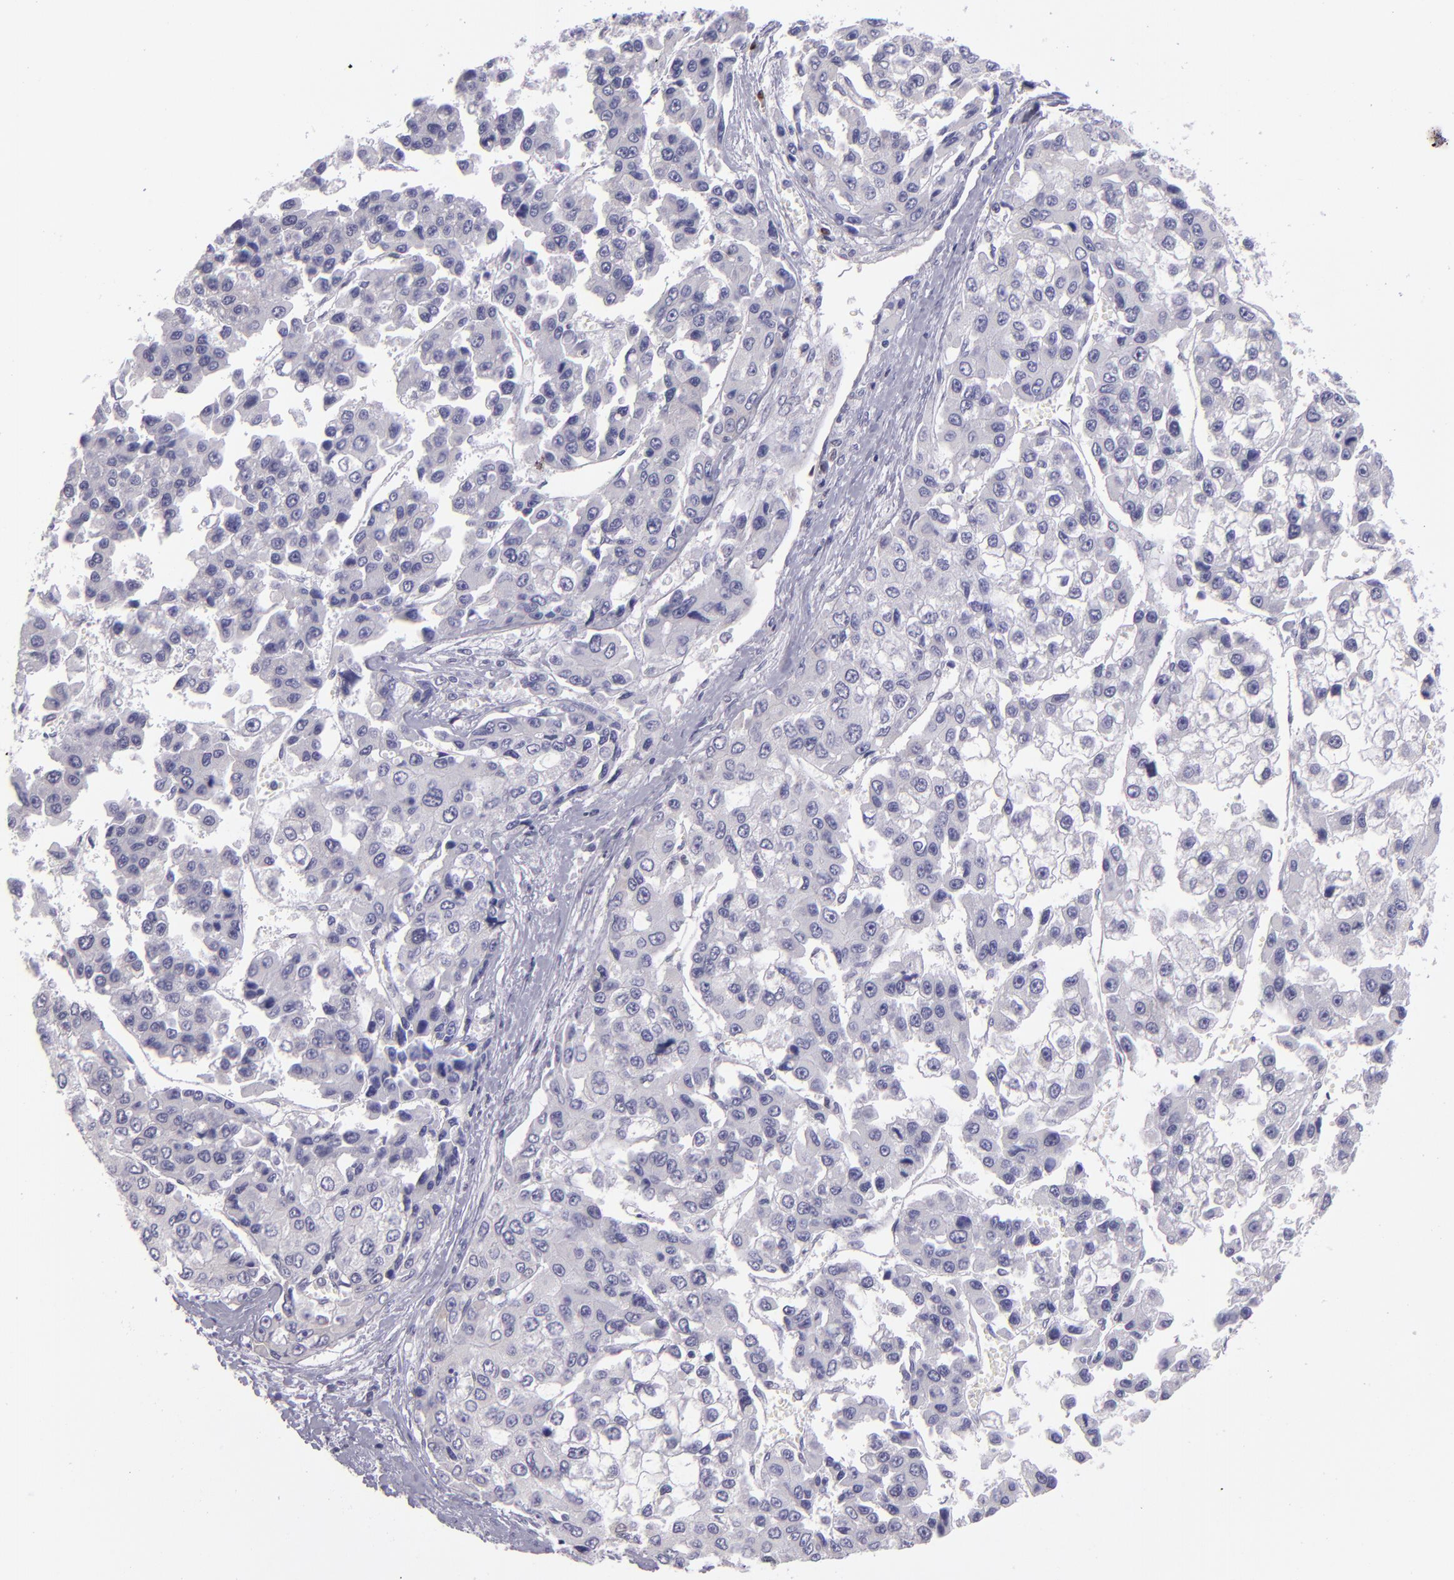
{"staining": {"intensity": "negative", "quantity": "none", "location": "none"}, "tissue": "liver cancer", "cell_type": "Tumor cells", "image_type": "cancer", "snomed": [{"axis": "morphology", "description": "Carcinoma, Hepatocellular, NOS"}, {"axis": "topography", "description": "Liver"}], "caption": "IHC of liver cancer (hepatocellular carcinoma) shows no positivity in tumor cells.", "gene": "IRF8", "patient": {"sex": "female", "age": 66}}